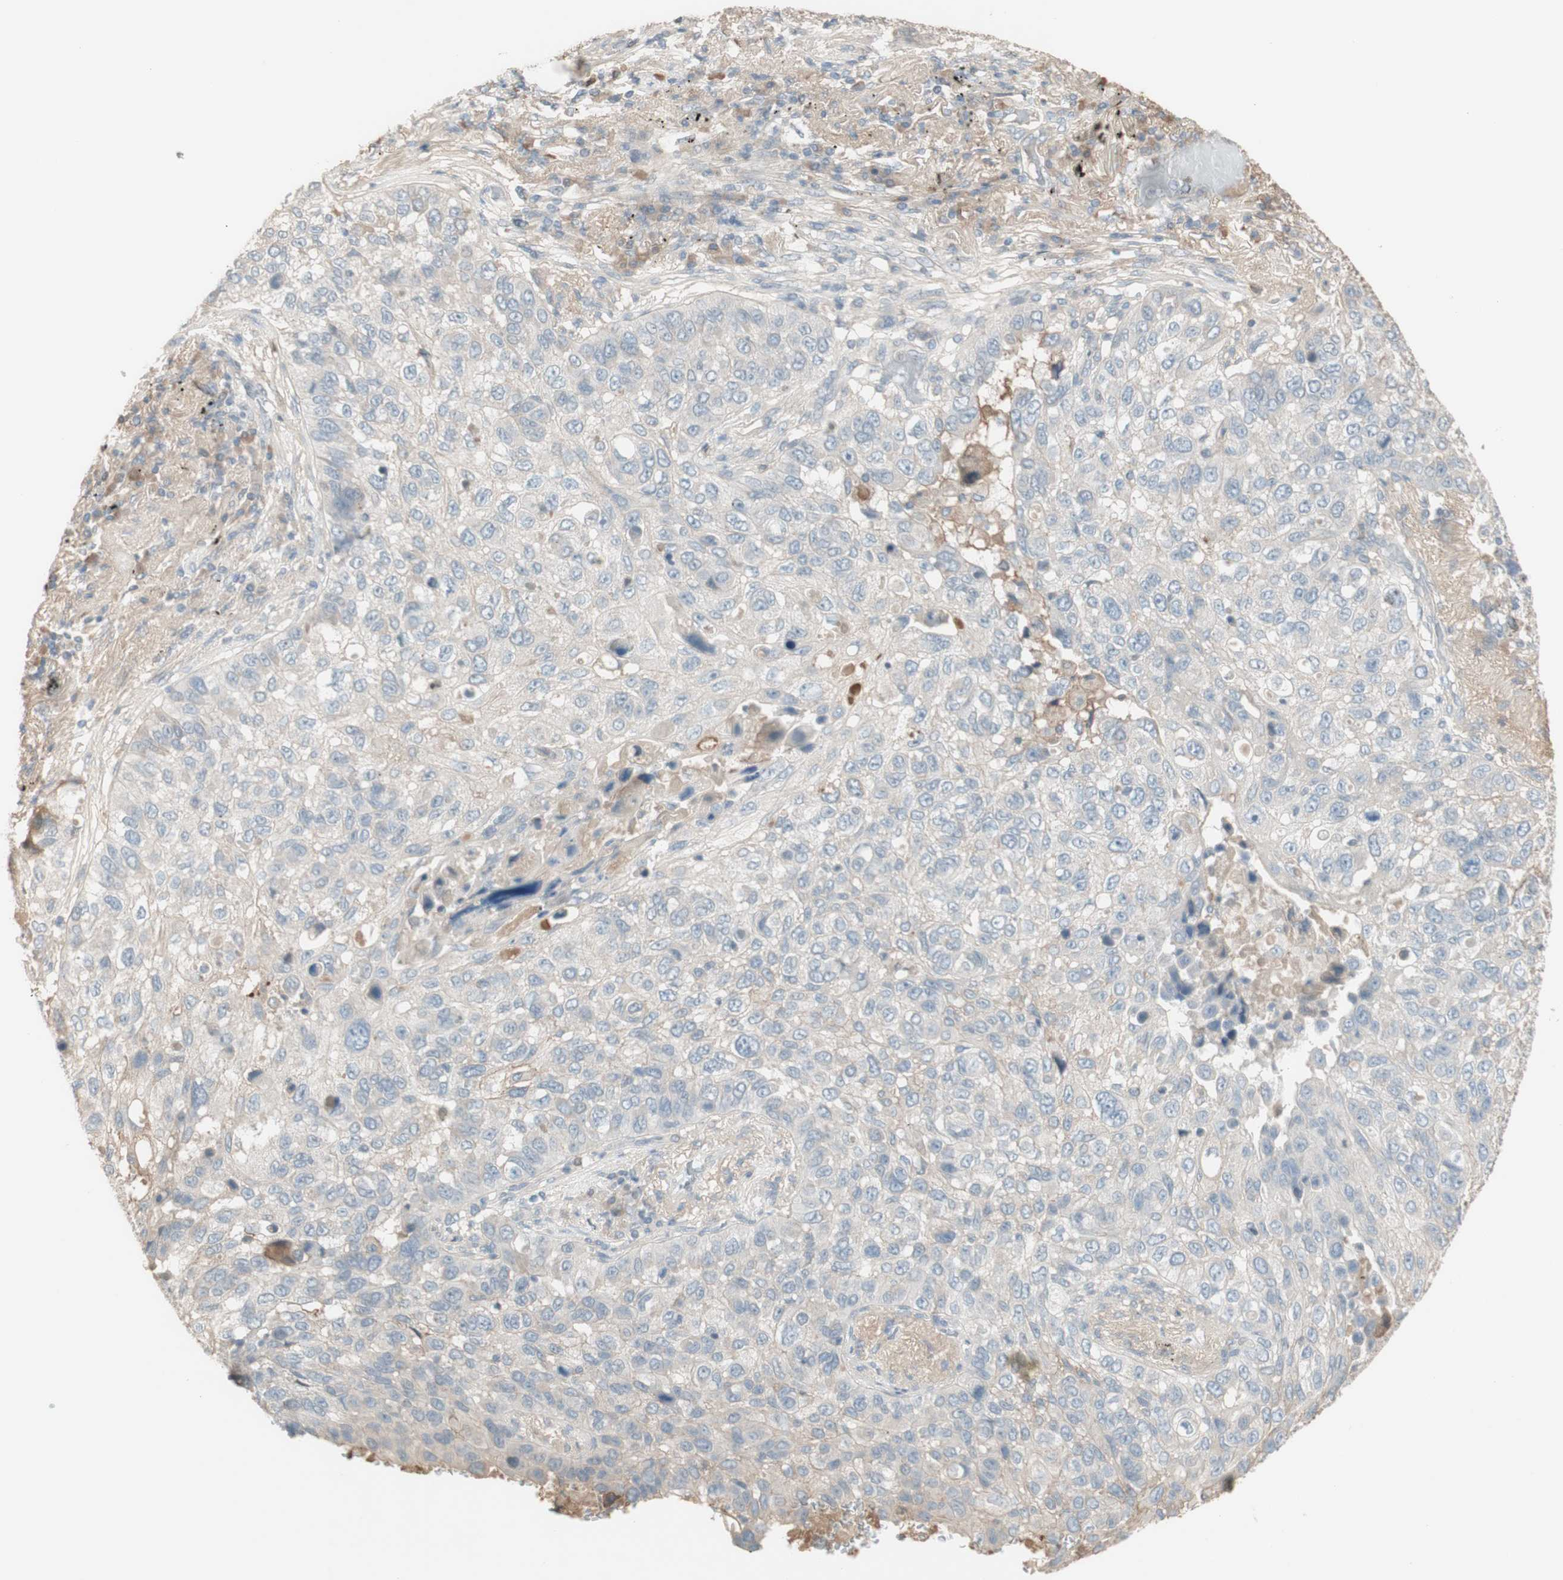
{"staining": {"intensity": "negative", "quantity": "none", "location": "none"}, "tissue": "lung cancer", "cell_type": "Tumor cells", "image_type": "cancer", "snomed": [{"axis": "morphology", "description": "Squamous cell carcinoma, NOS"}, {"axis": "topography", "description": "Lung"}], "caption": "There is no significant expression in tumor cells of lung cancer (squamous cell carcinoma).", "gene": "IFNG", "patient": {"sex": "male", "age": 57}}